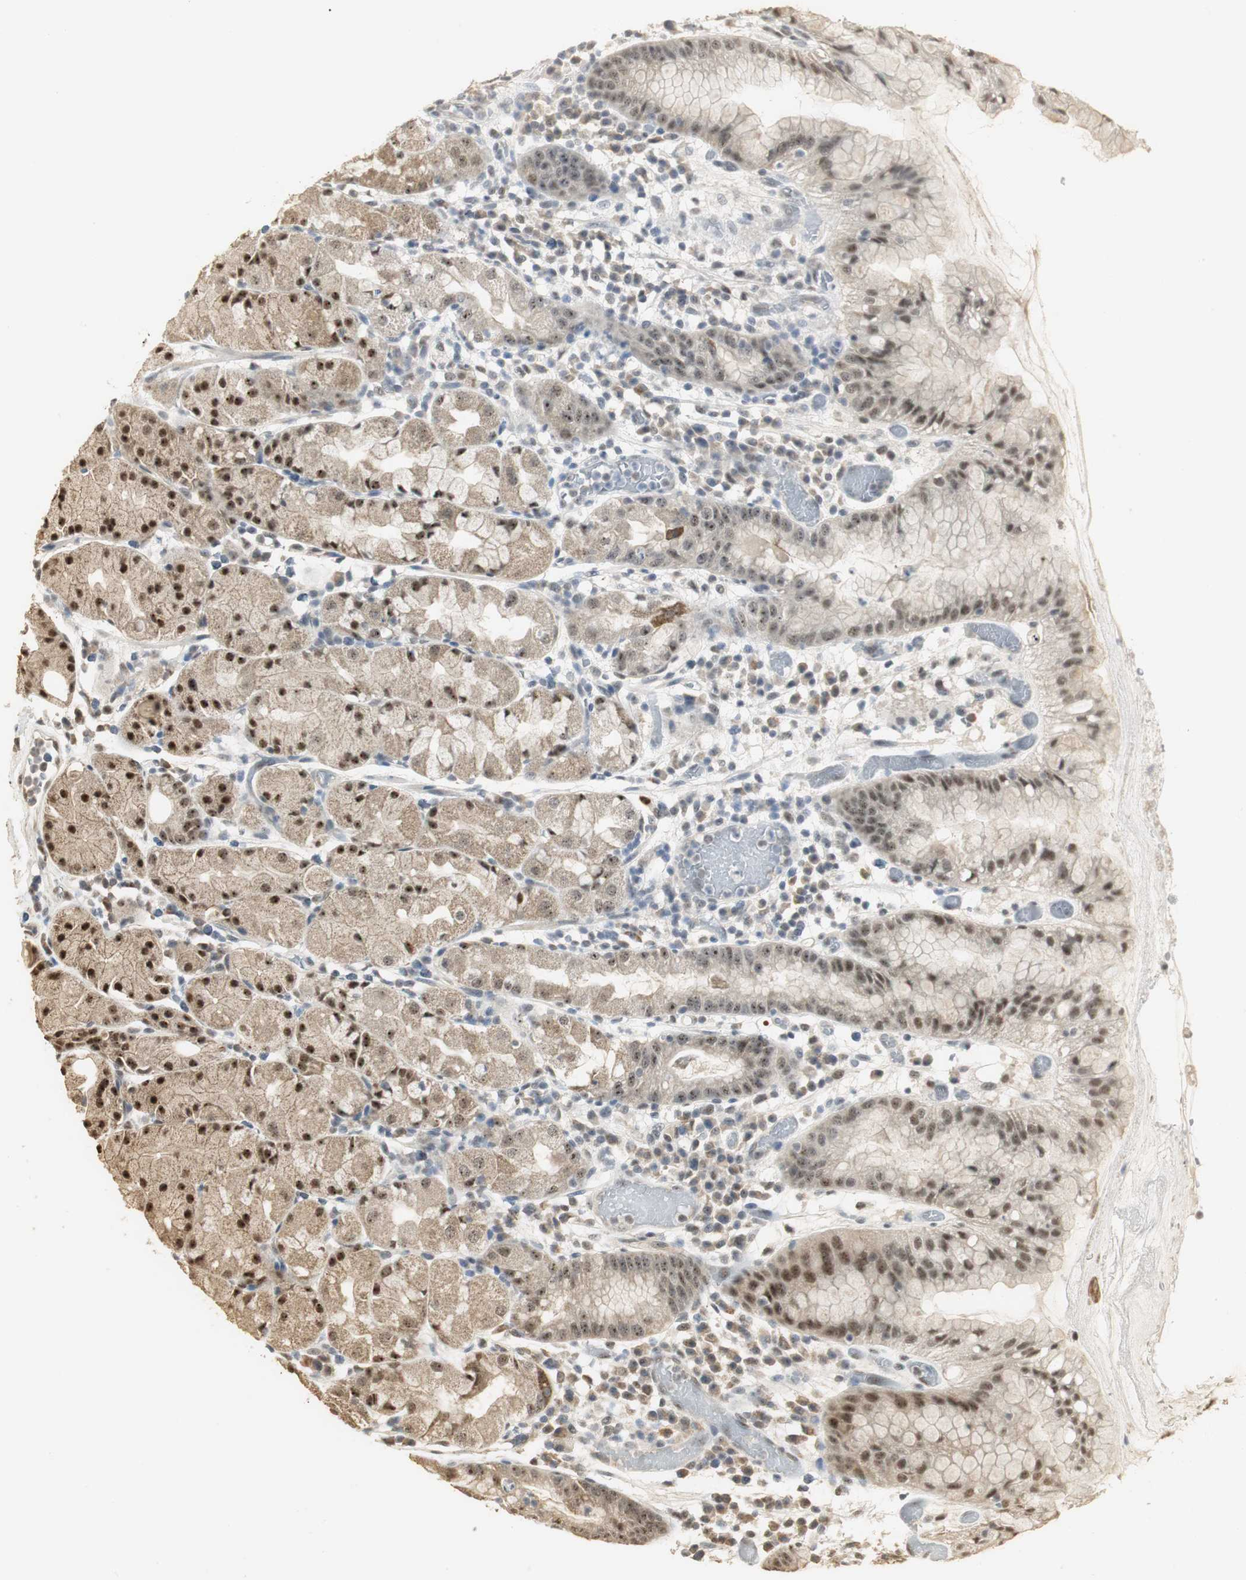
{"staining": {"intensity": "strong", "quantity": "25%-75%", "location": "cytoplasmic/membranous,nuclear"}, "tissue": "stomach", "cell_type": "Glandular cells", "image_type": "normal", "snomed": [{"axis": "morphology", "description": "Normal tissue, NOS"}, {"axis": "topography", "description": "Stomach"}, {"axis": "topography", "description": "Stomach, lower"}], "caption": "IHC of unremarkable stomach exhibits high levels of strong cytoplasmic/membranous,nuclear expression in approximately 25%-75% of glandular cells. The staining is performed using DAB brown chromogen to label protein expression. The nuclei are counter-stained blue using hematoxylin.", "gene": "ELOA", "patient": {"sex": "female", "age": 75}}